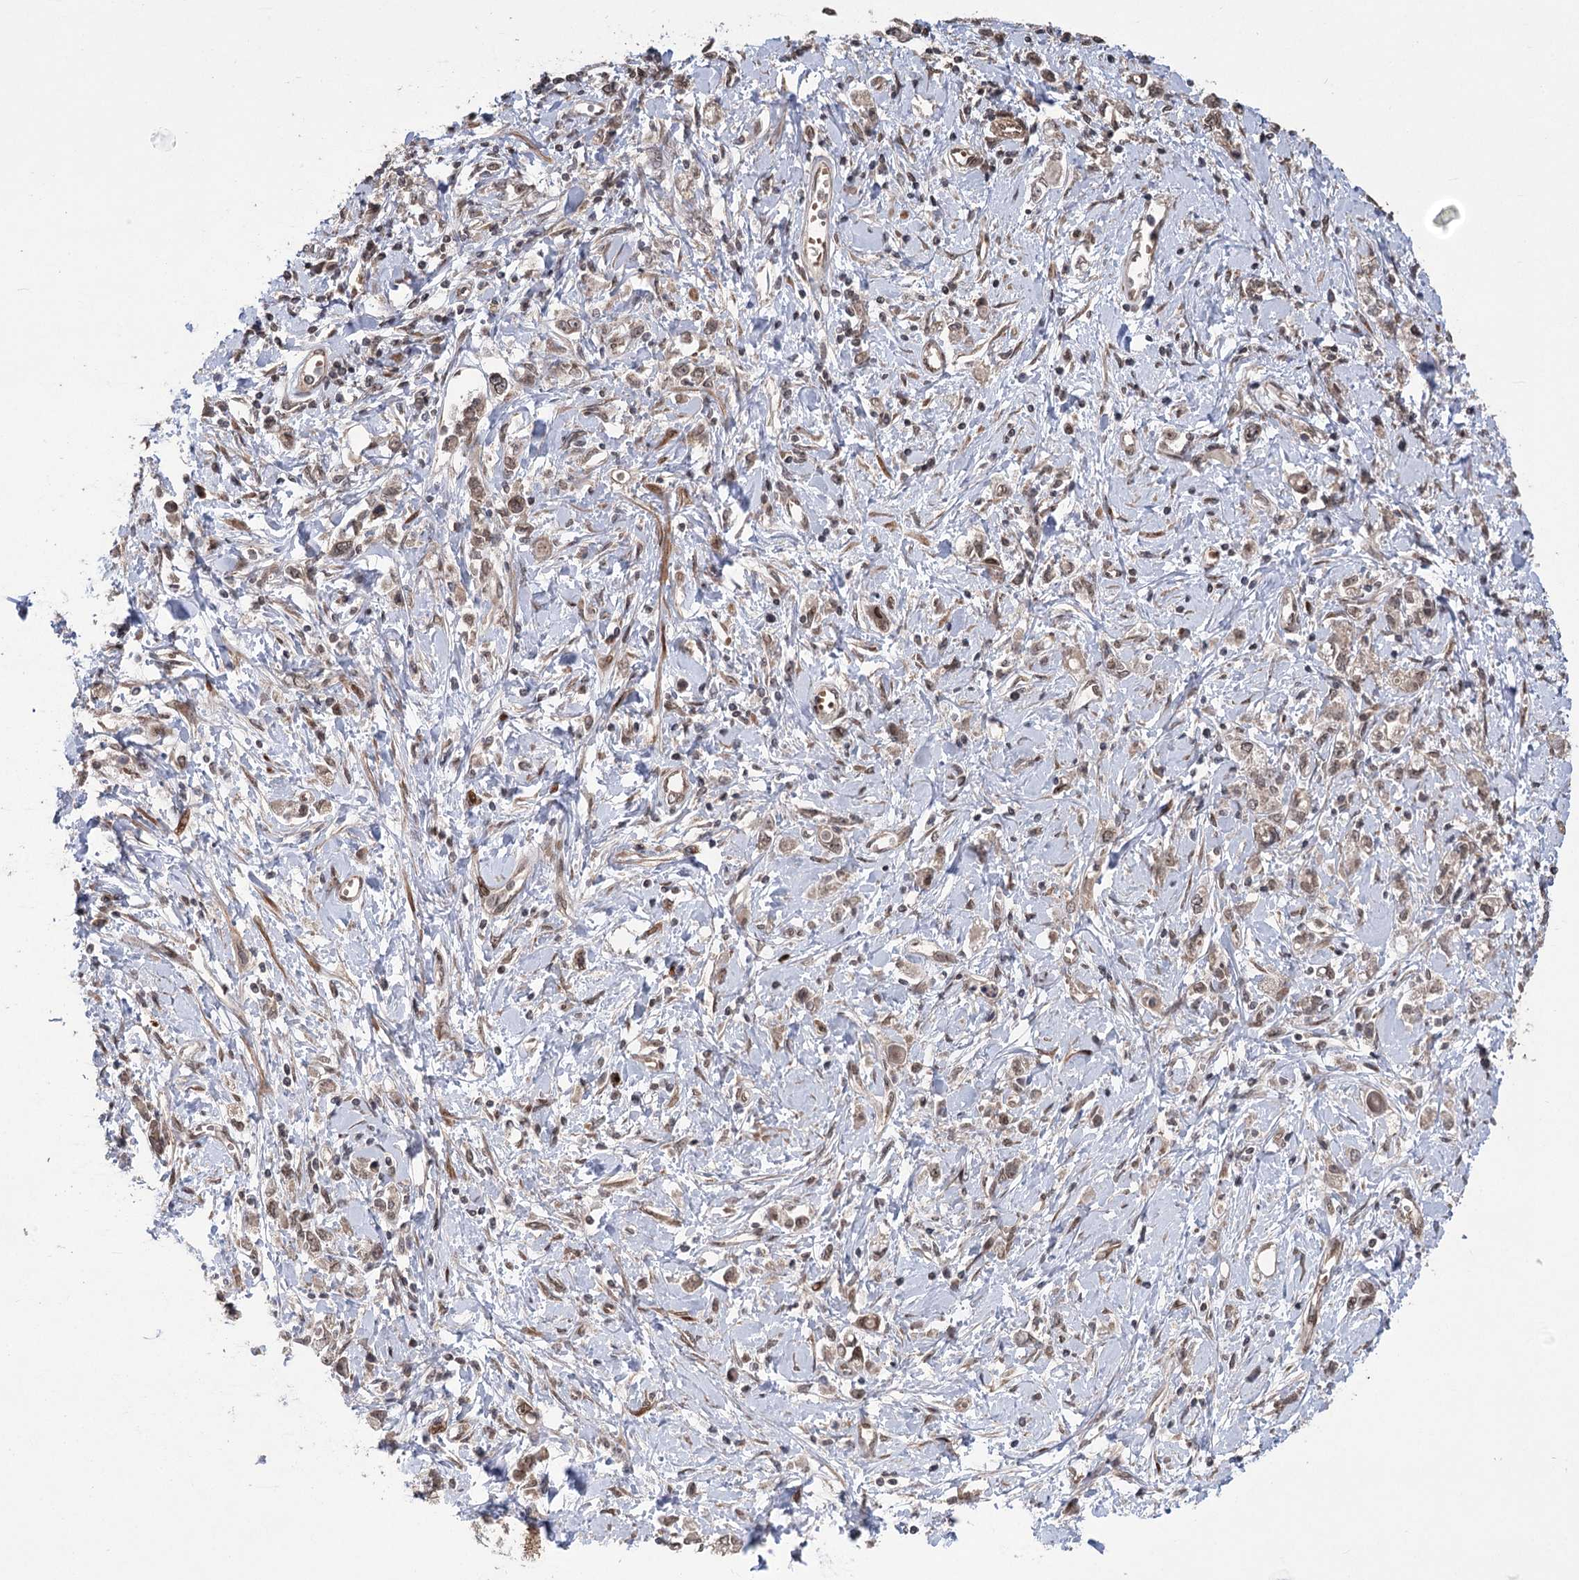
{"staining": {"intensity": "weak", "quantity": ">75%", "location": "cytoplasmic/membranous,nuclear"}, "tissue": "stomach cancer", "cell_type": "Tumor cells", "image_type": "cancer", "snomed": [{"axis": "morphology", "description": "Adenocarcinoma, NOS"}, {"axis": "topography", "description": "Stomach"}], "caption": "A histopathology image of human adenocarcinoma (stomach) stained for a protein displays weak cytoplasmic/membranous and nuclear brown staining in tumor cells.", "gene": "TENM2", "patient": {"sex": "female", "age": 76}}